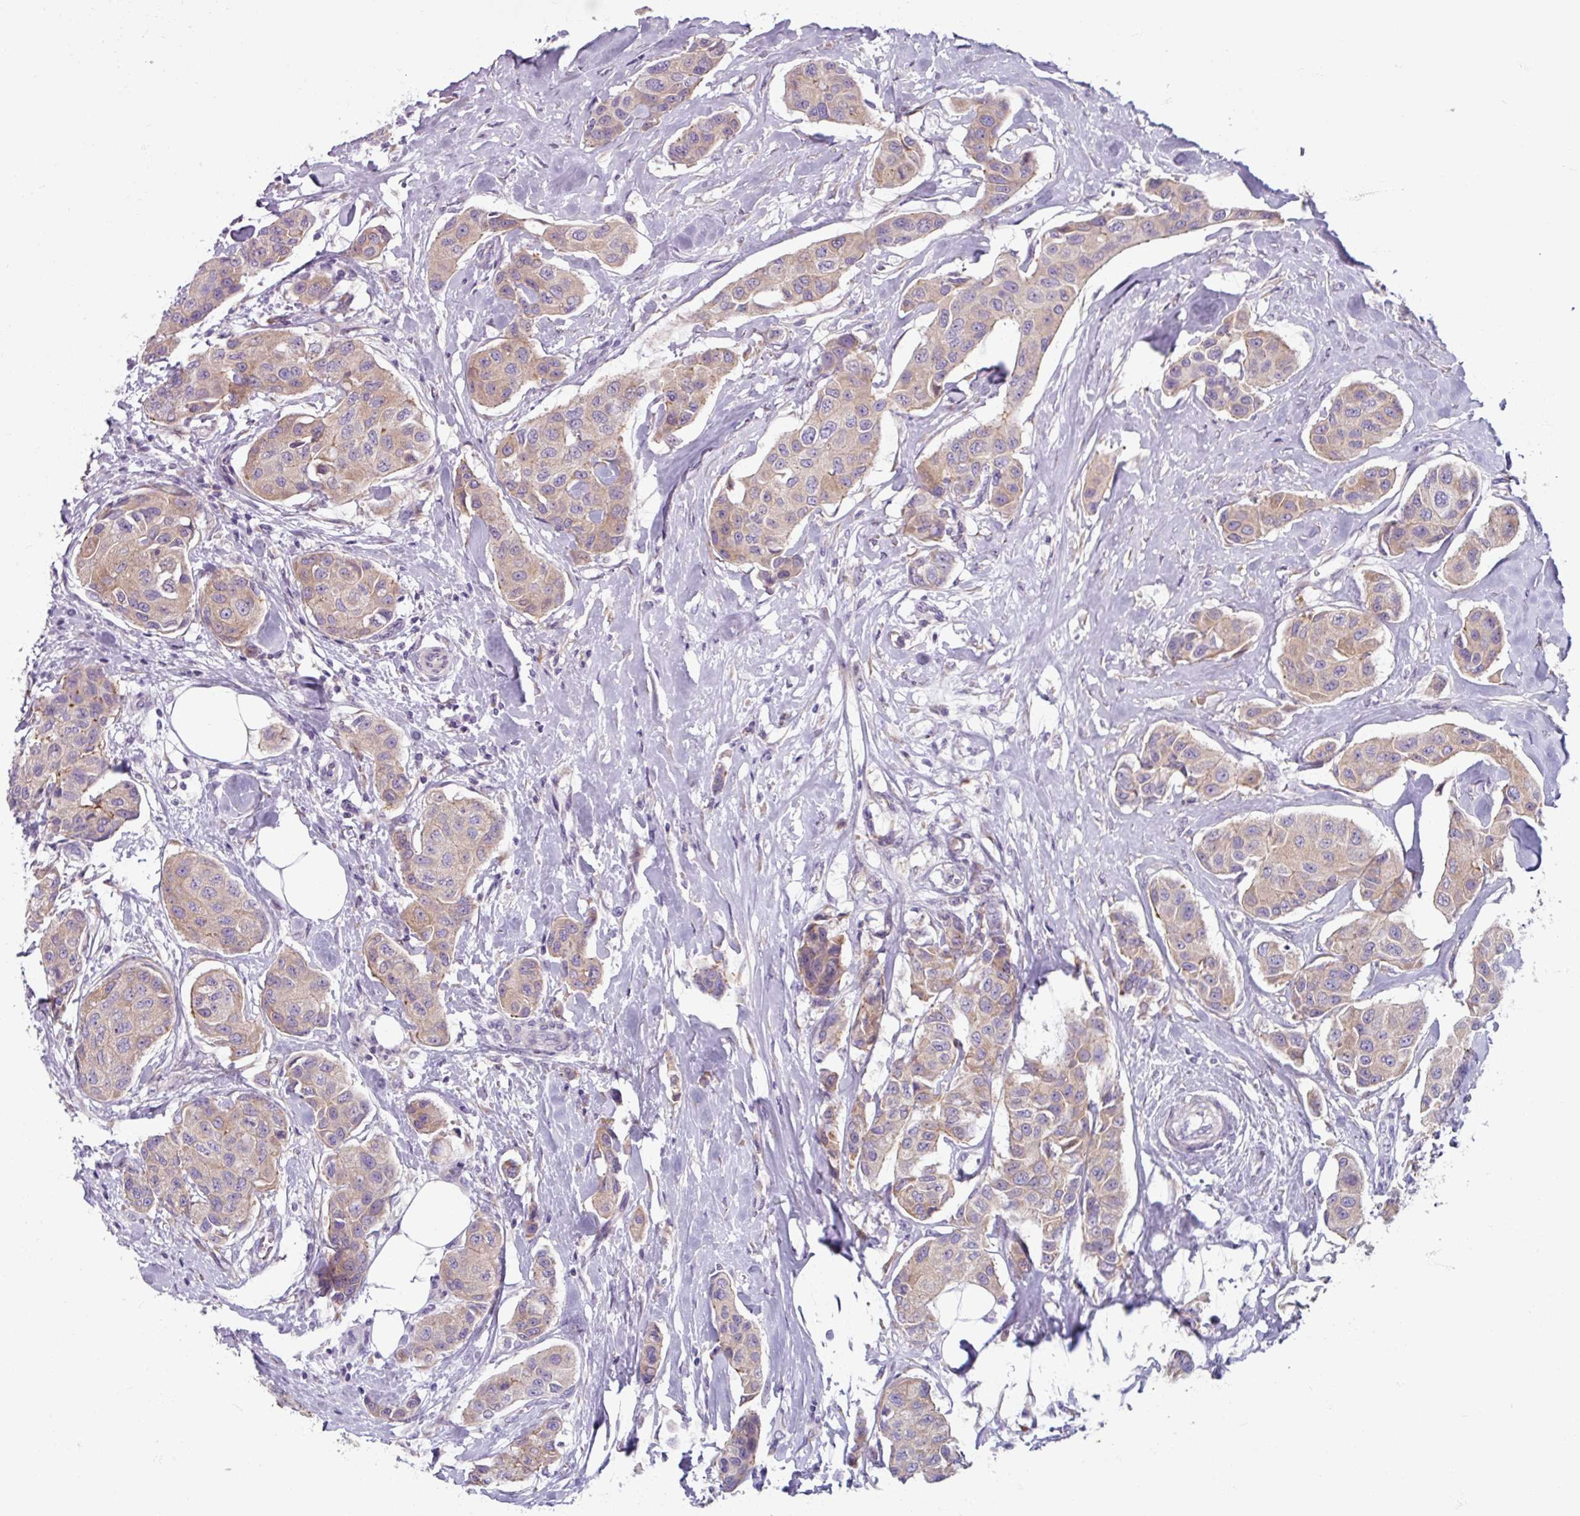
{"staining": {"intensity": "weak", "quantity": "25%-75%", "location": "cytoplasmic/membranous"}, "tissue": "breast cancer", "cell_type": "Tumor cells", "image_type": "cancer", "snomed": [{"axis": "morphology", "description": "Duct carcinoma"}, {"axis": "topography", "description": "Breast"}, {"axis": "topography", "description": "Lymph node"}], "caption": "Immunohistochemistry (IHC) of breast cancer (invasive ductal carcinoma) shows low levels of weak cytoplasmic/membranous staining in approximately 25%-75% of tumor cells.", "gene": "SMIM11", "patient": {"sex": "female", "age": 80}}